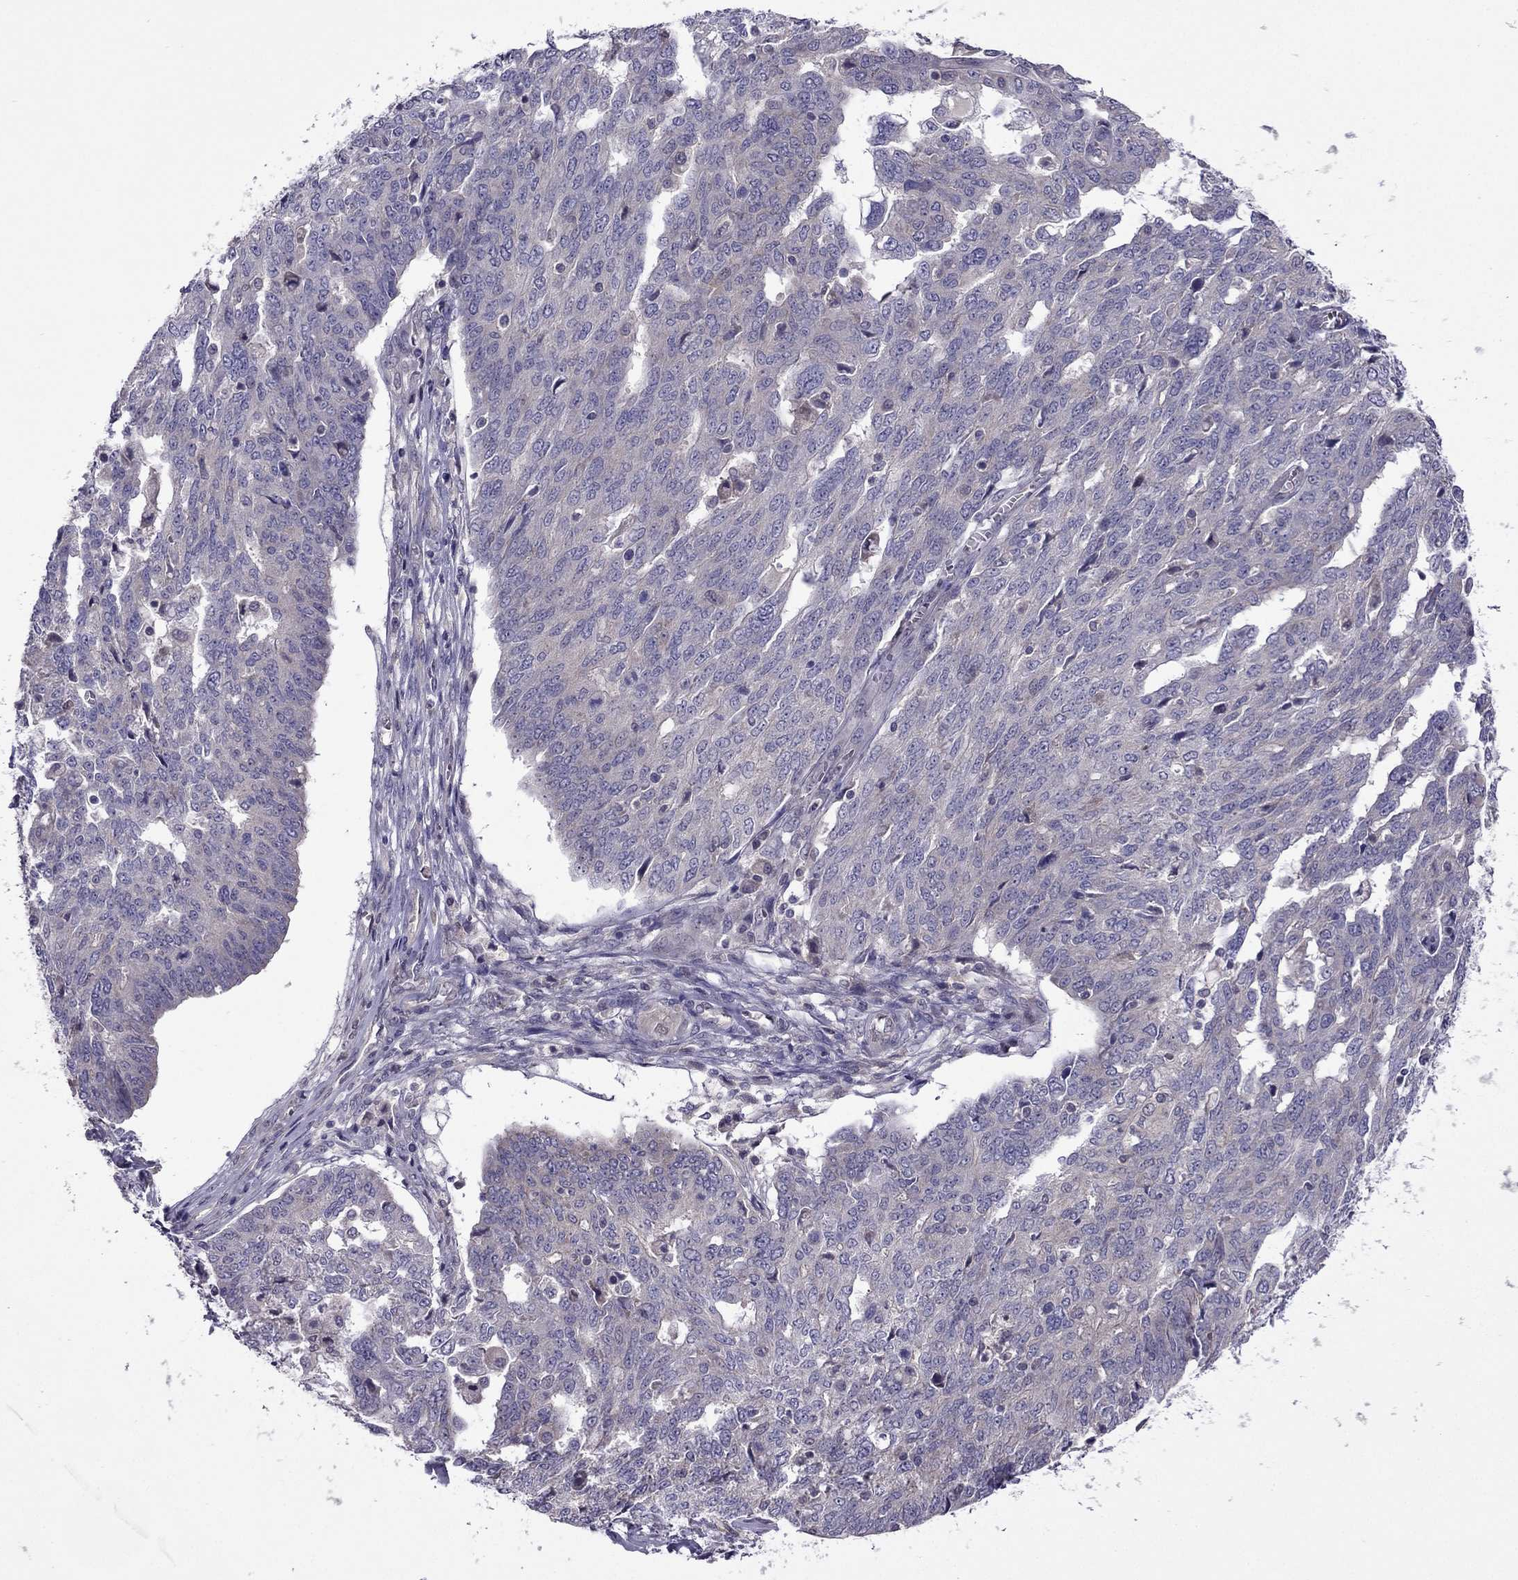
{"staining": {"intensity": "weak", "quantity": "<25%", "location": "cytoplasmic/membranous"}, "tissue": "ovarian cancer", "cell_type": "Tumor cells", "image_type": "cancer", "snomed": [{"axis": "morphology", "description": "Cystadenocarcinoma, serous, NOS"}, {"axis": "topography", "description": "Ovary"}], "caption": "IHC micrograph of human ovarian cancer (serous cystadenocarcinoma) stained for a protein (brown), which exhibits no positivity in tumor cells.", "gene": "CDK5", "patient": {"sex": "female", "age": 67}}